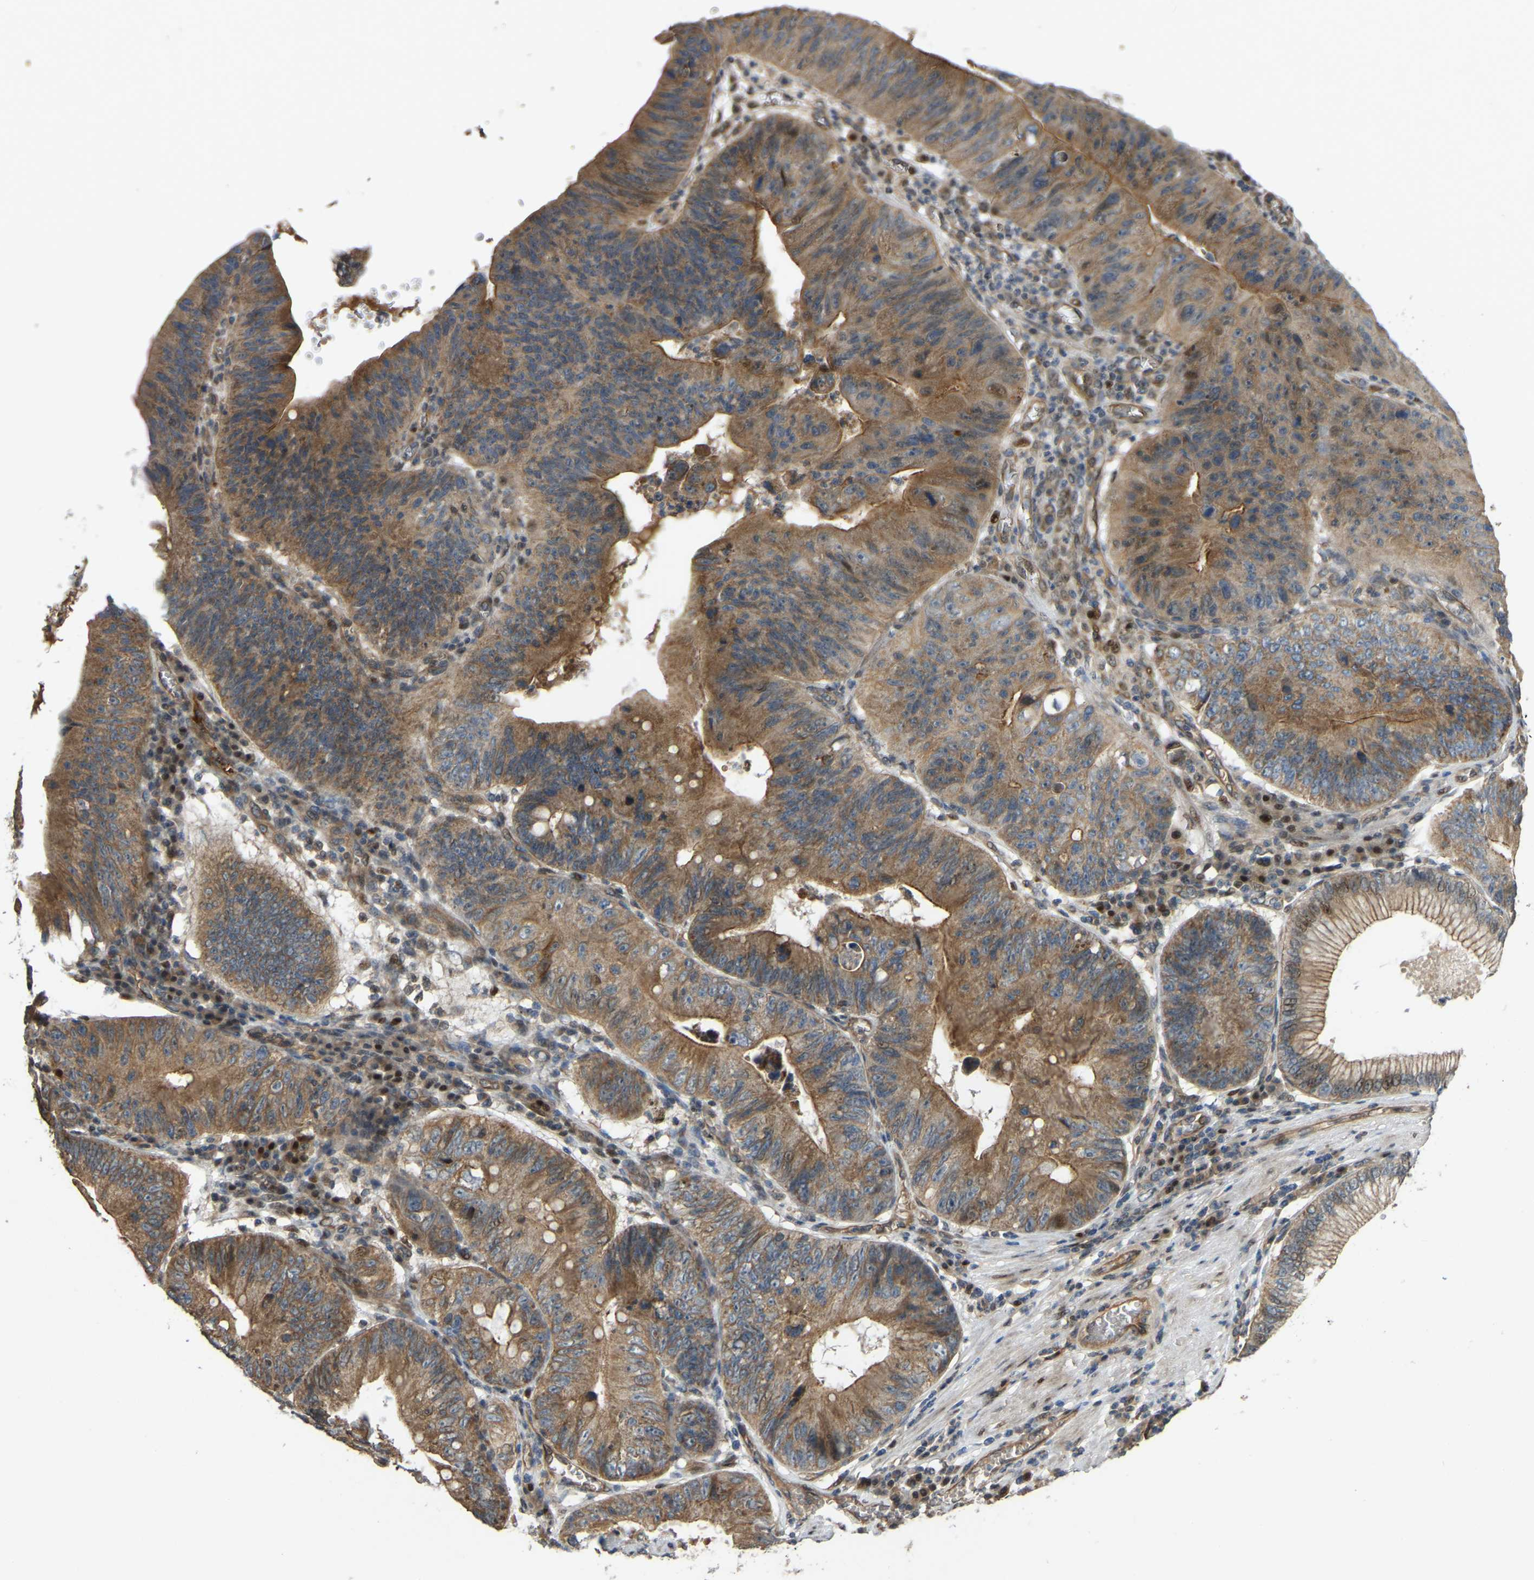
{"staining": {"intensity": "moderate", "quantity": ">75%", "location": "cytoplasmic/membranous"}, "tissue": "stomach cancer", "cell_type": "Tumor cells", "image_type": "cancer", "snomed": [{"axis": "morphology", "description": "Adenocarcinoma, NOS"}, {"axis": "topography", "description": "Stomach"}], "caption": "This is an image of immunohistochemistry (IHC) staining of stomach adenocarcinoma, which shows moderate expression in the cytoplasmic/membranous of tumor cells.", "gene": "C21orf91", "patient": {"sex": "male", "age": 59}}